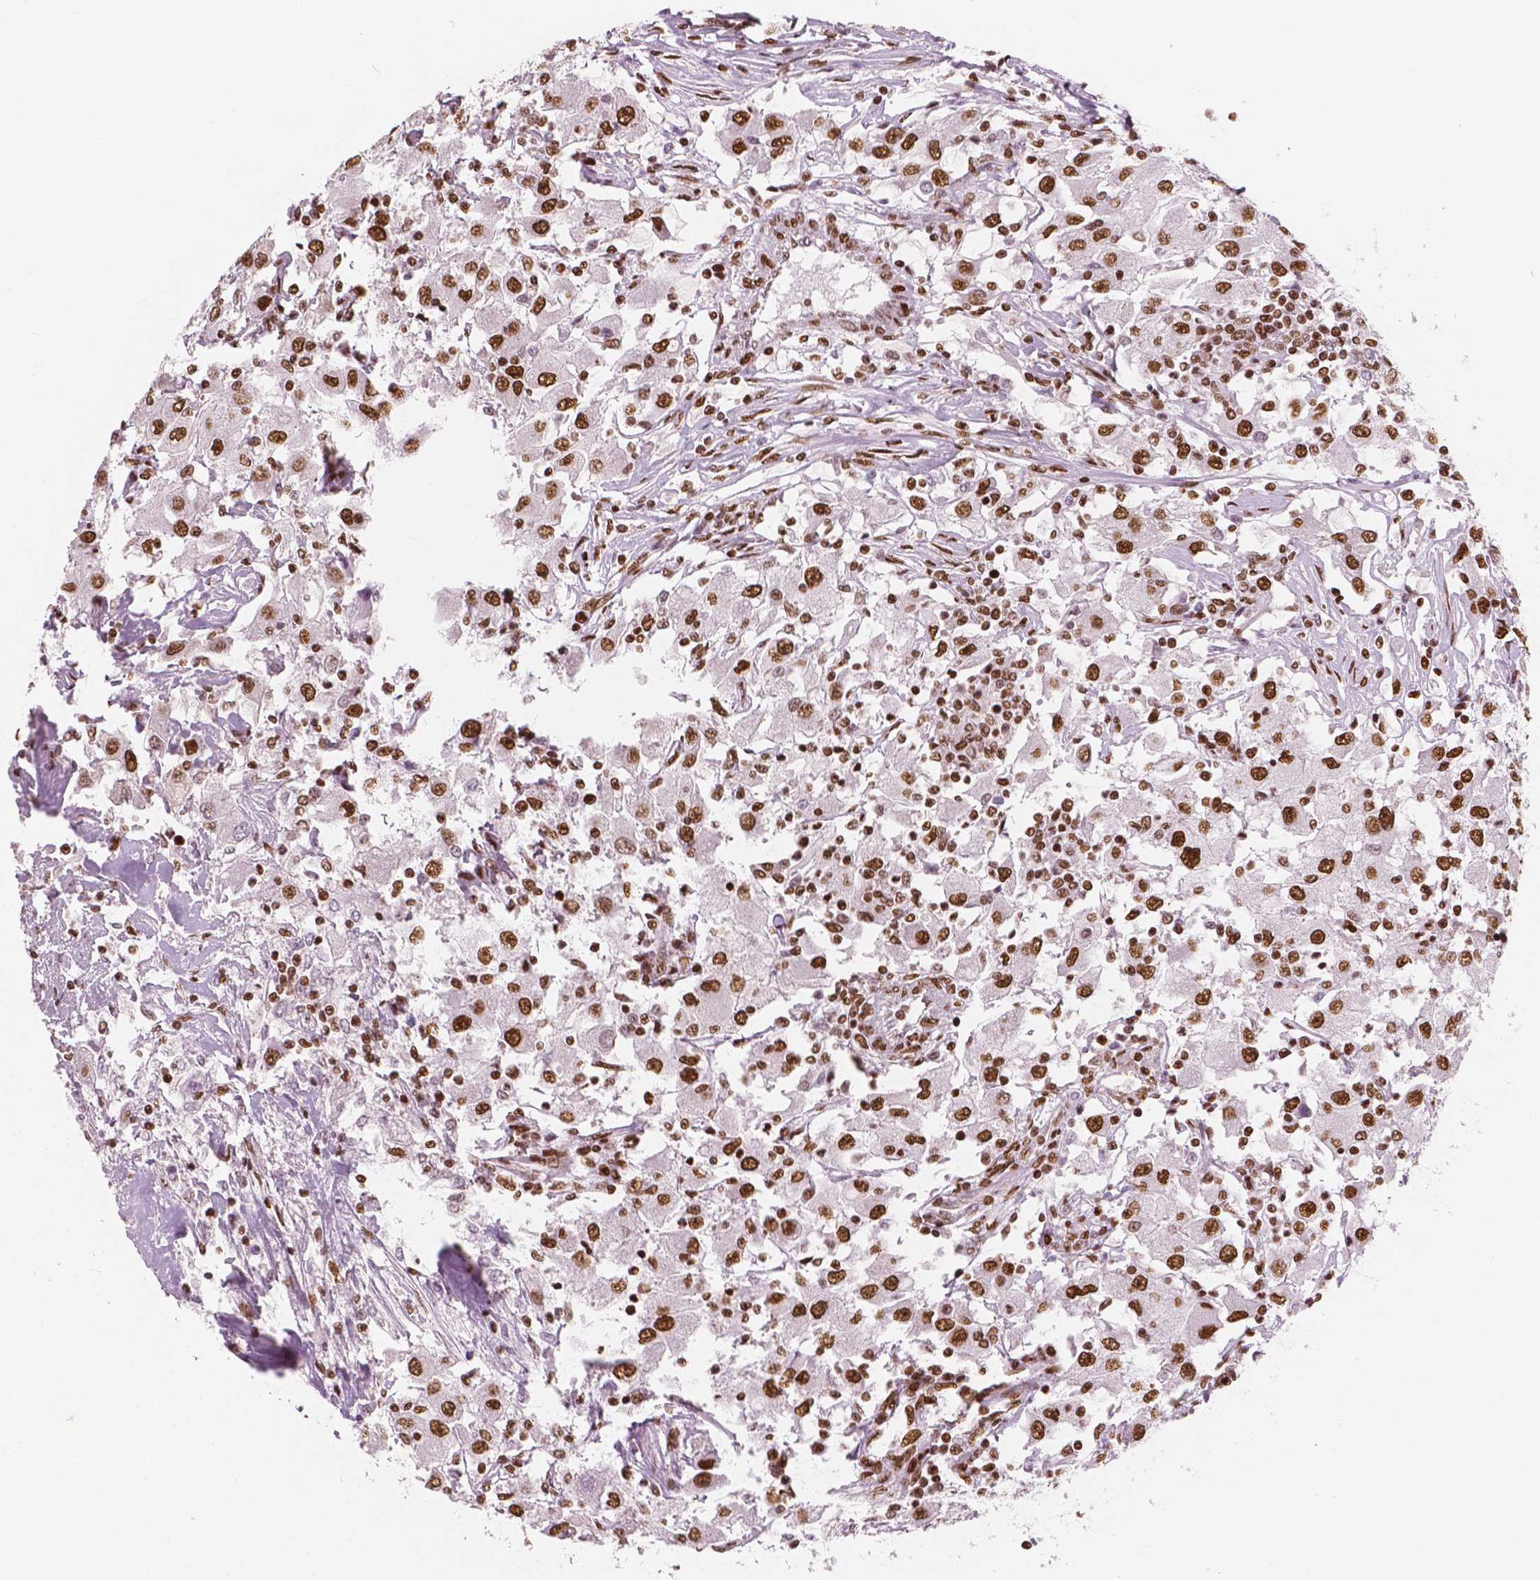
{"staining": {"intensity": "strong", "quantity": ">75%", "location": "nuclear"}, "tissue": "renal cancer", "cell_type": "Tumor cells", "image_type": "cancer", "snomed": [{"axis": "morphology", "description": "Adenocarcinoma, NOS"}, {"axis": "topography", "description": "Kidney"}], "caption": "A brown stain shows strong nuclear positivity of a protein in human renal adenocarcinoma tumor cells.", "gene": "BRD4", "patient": {"sex": "female", "age": 67}}